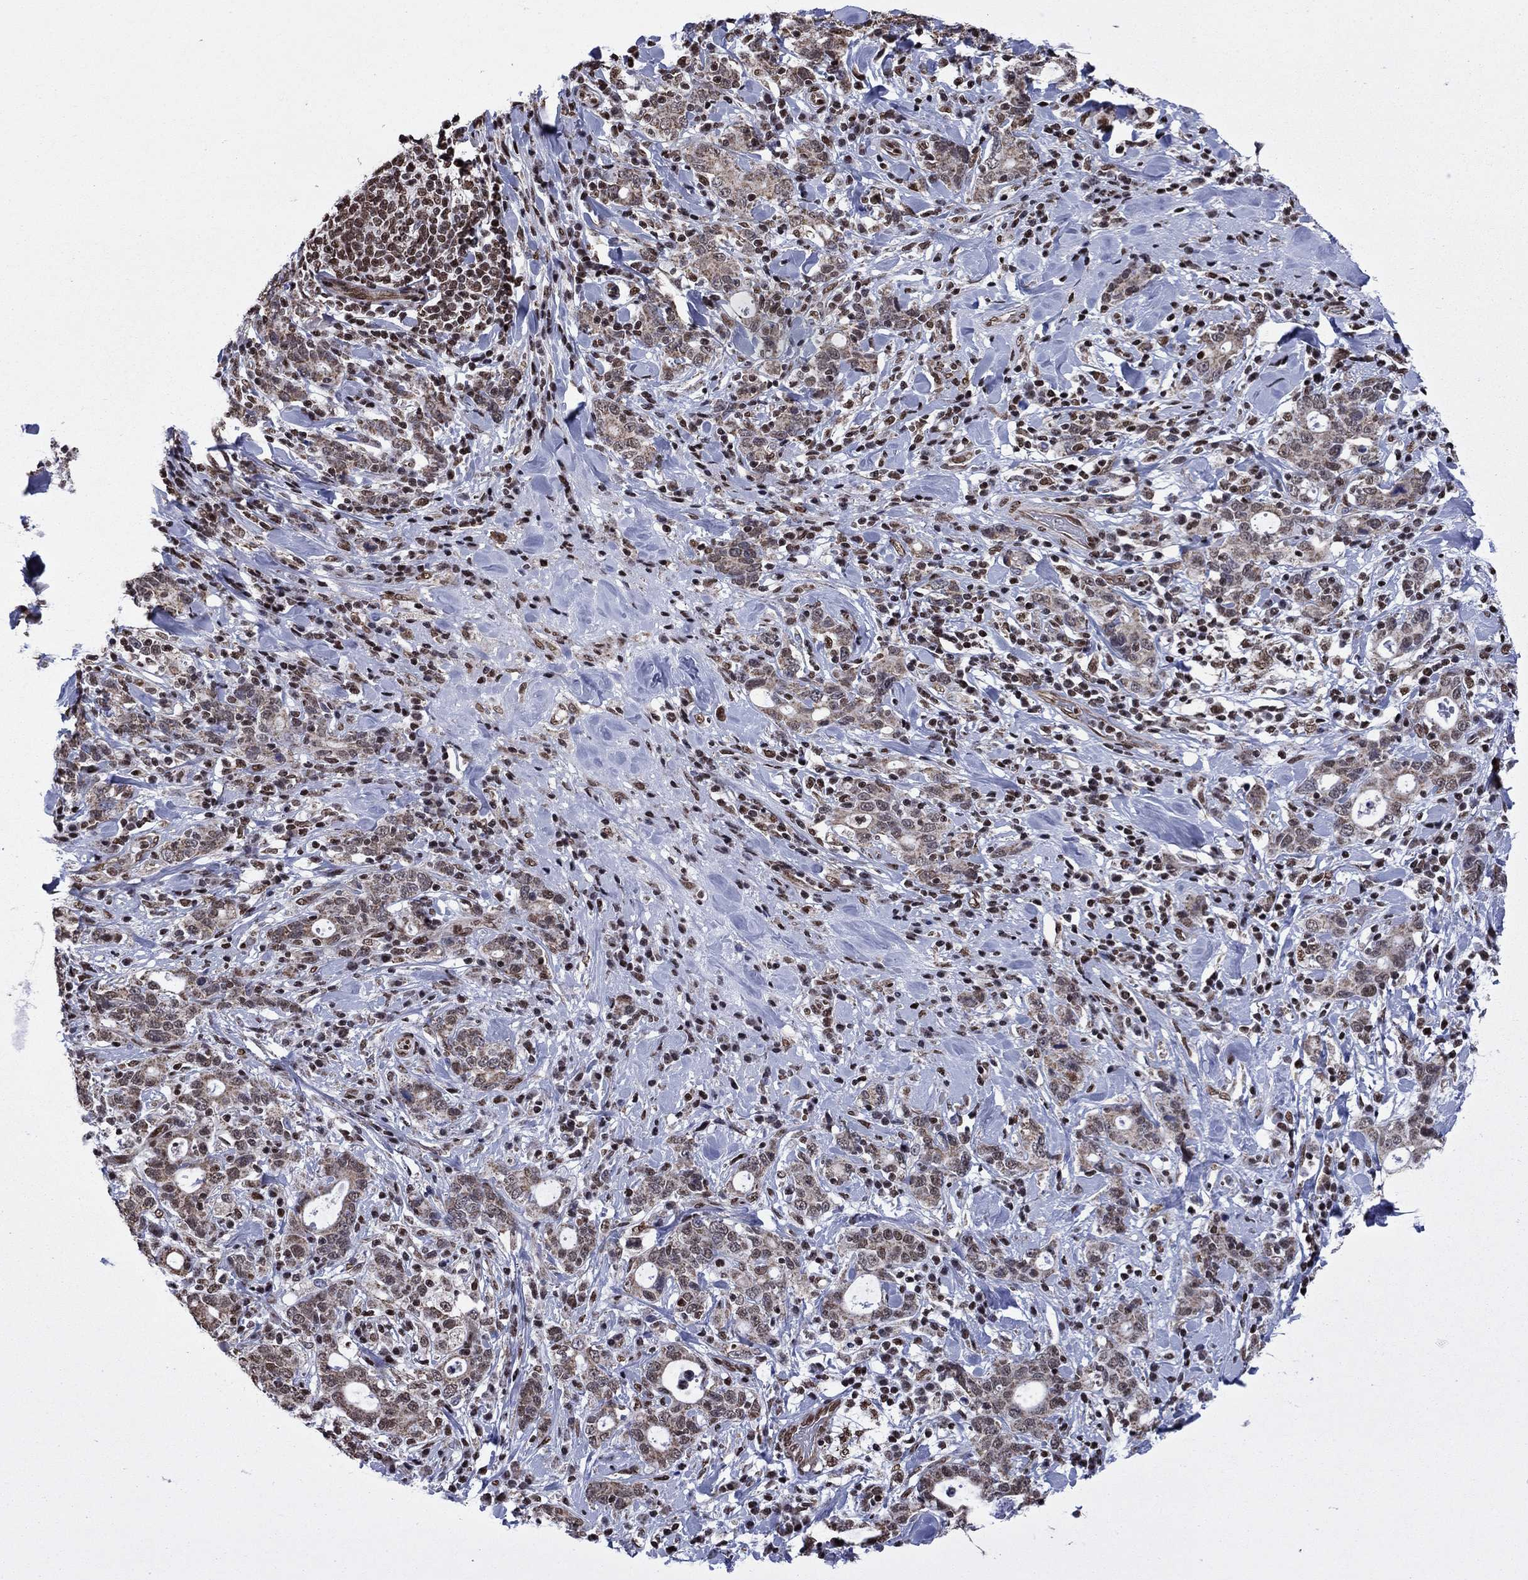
{"staining": {"intensity": "weak", "quantity": ">75%", "location": "cytoplasmic/membranous,nuclear"}, "tissue": "stomach cancer", "cell_type": "Tumor cells", "image_type": "cancer", "snomed": [{"axis": "morphology", "description": "Adenocarcinoma, NOS"}, {"axis": "topography", "description": "Stomach"}], "caption": "A low amount of weak cytoplasmic/membranous and nuclear expression is present in approximately >75% of tumor cells in stomach cancer (adenocarcinoma) tissue.", "gene": "N4BP2", "patient": {"sex": "male", "age": 79}}